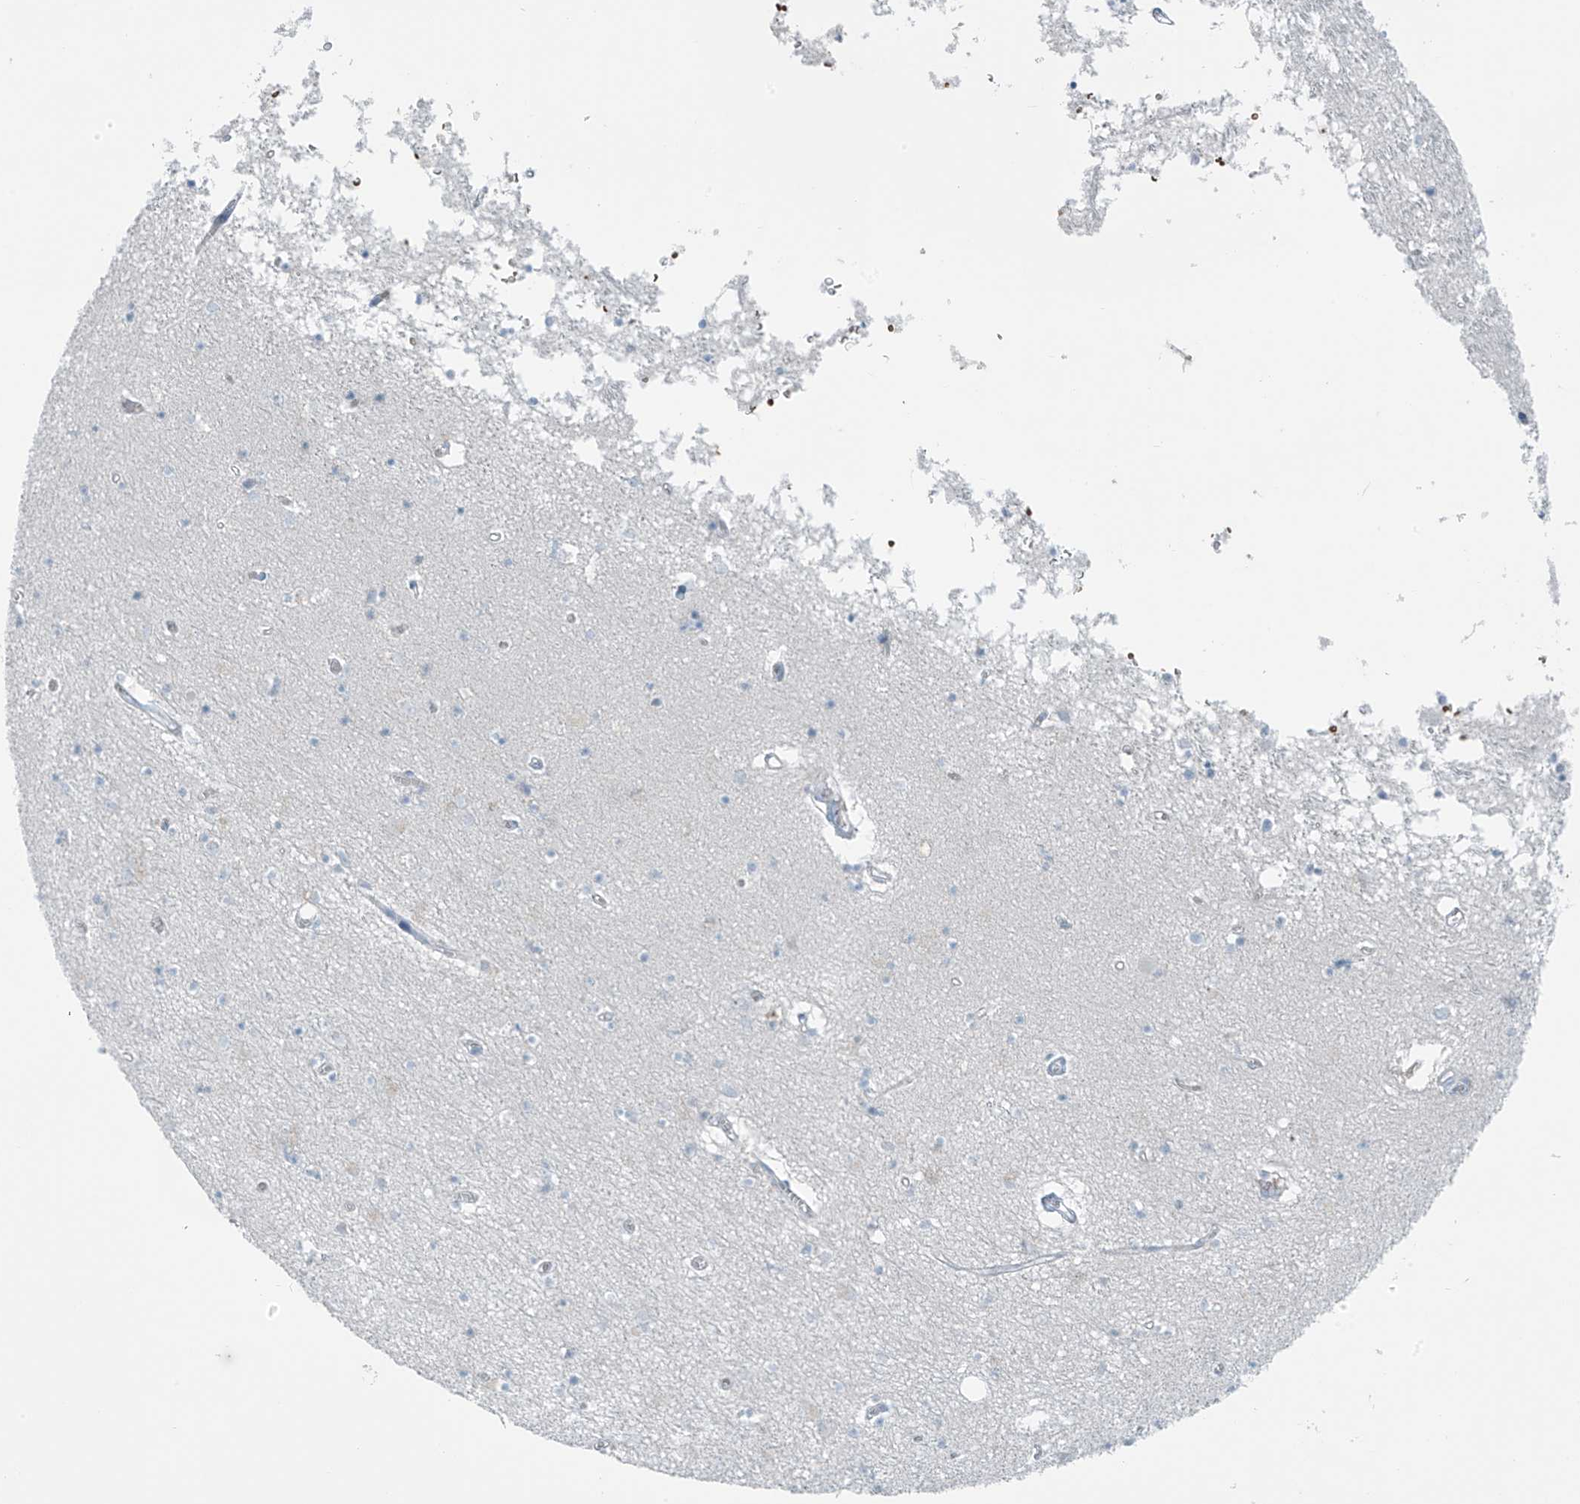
{"staining": {"intensity": "negative", "quantity": "none", "location": "none"}, "tissue": "hippocampus", "cell_type": "Glial cells", "image_type": "normal", "snomed": [{"axis": "morphology", "description": "Normal tissue, NOS"}, {"axis": "topography", "description": "Hippocampus"}], "caption": "The IHC photomicrograph has no significant staining in glial cells of hippocampus. (Brightfield microscopy of DAB immunohistochemistry at high magnification).", "gene": "FAM131C", "patient": {"sex": "male", "age": 70}}